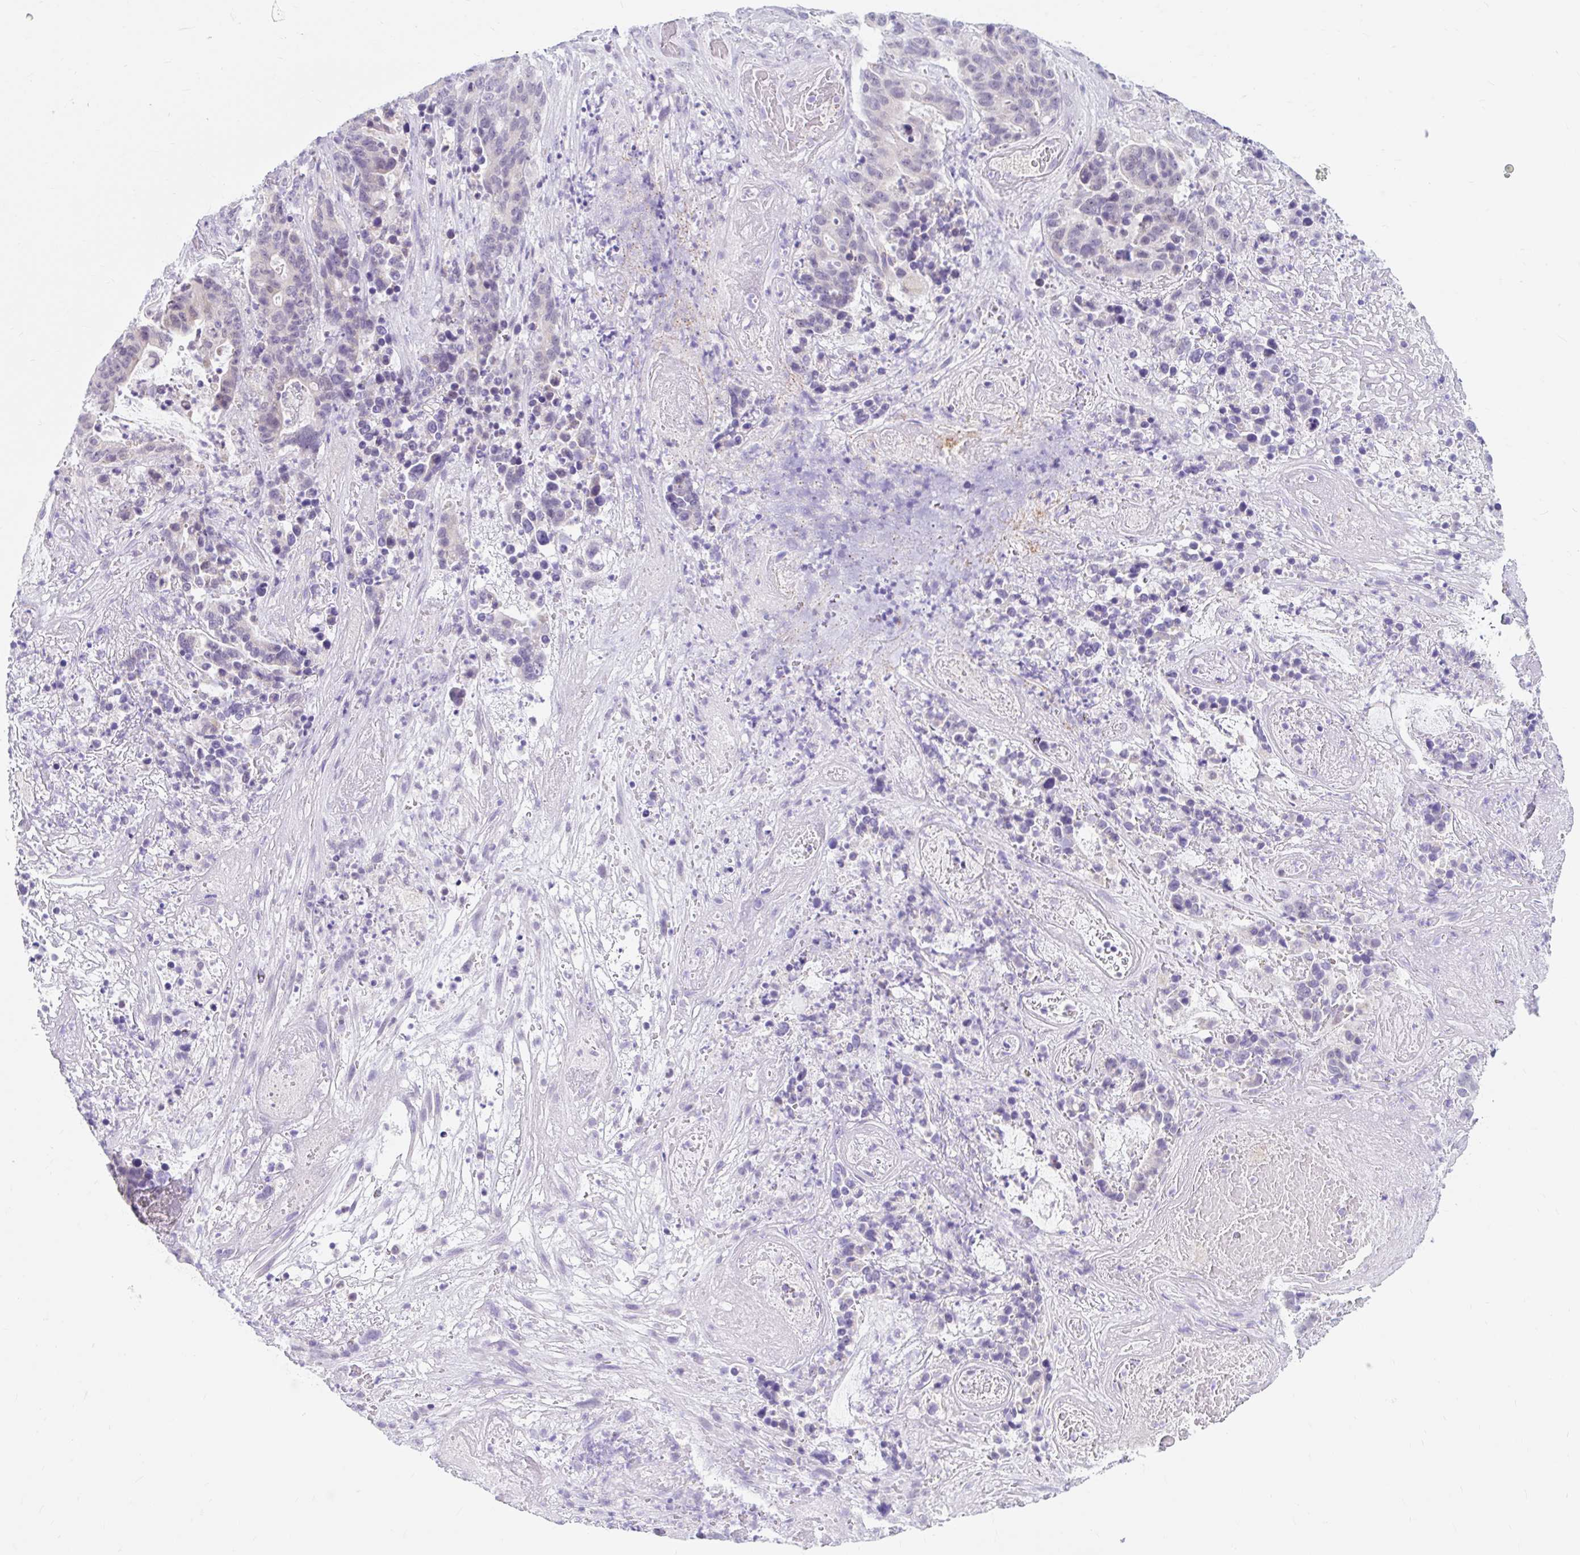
{"staining": {"intensity": "negative", "quantity": "none", "location": "none"}, "tissue": "stomach cancer", "cell_type": "Tumor cells", "image_type": "cancer", "snomed": [{"axis": "morphology", "description": "Normal tissue, NOS"}, {"axis": "morphology", "description": "Adenocarcinoma, NOS"}, {"axis": "topography", "description": "Stomach"}], "caption": "Protein analysis of adenocarcinoma (stomach) shows no significant staining in tumor cells.", "gene": "ITPK1", "patient": {"sex": "female", "age": 64}}